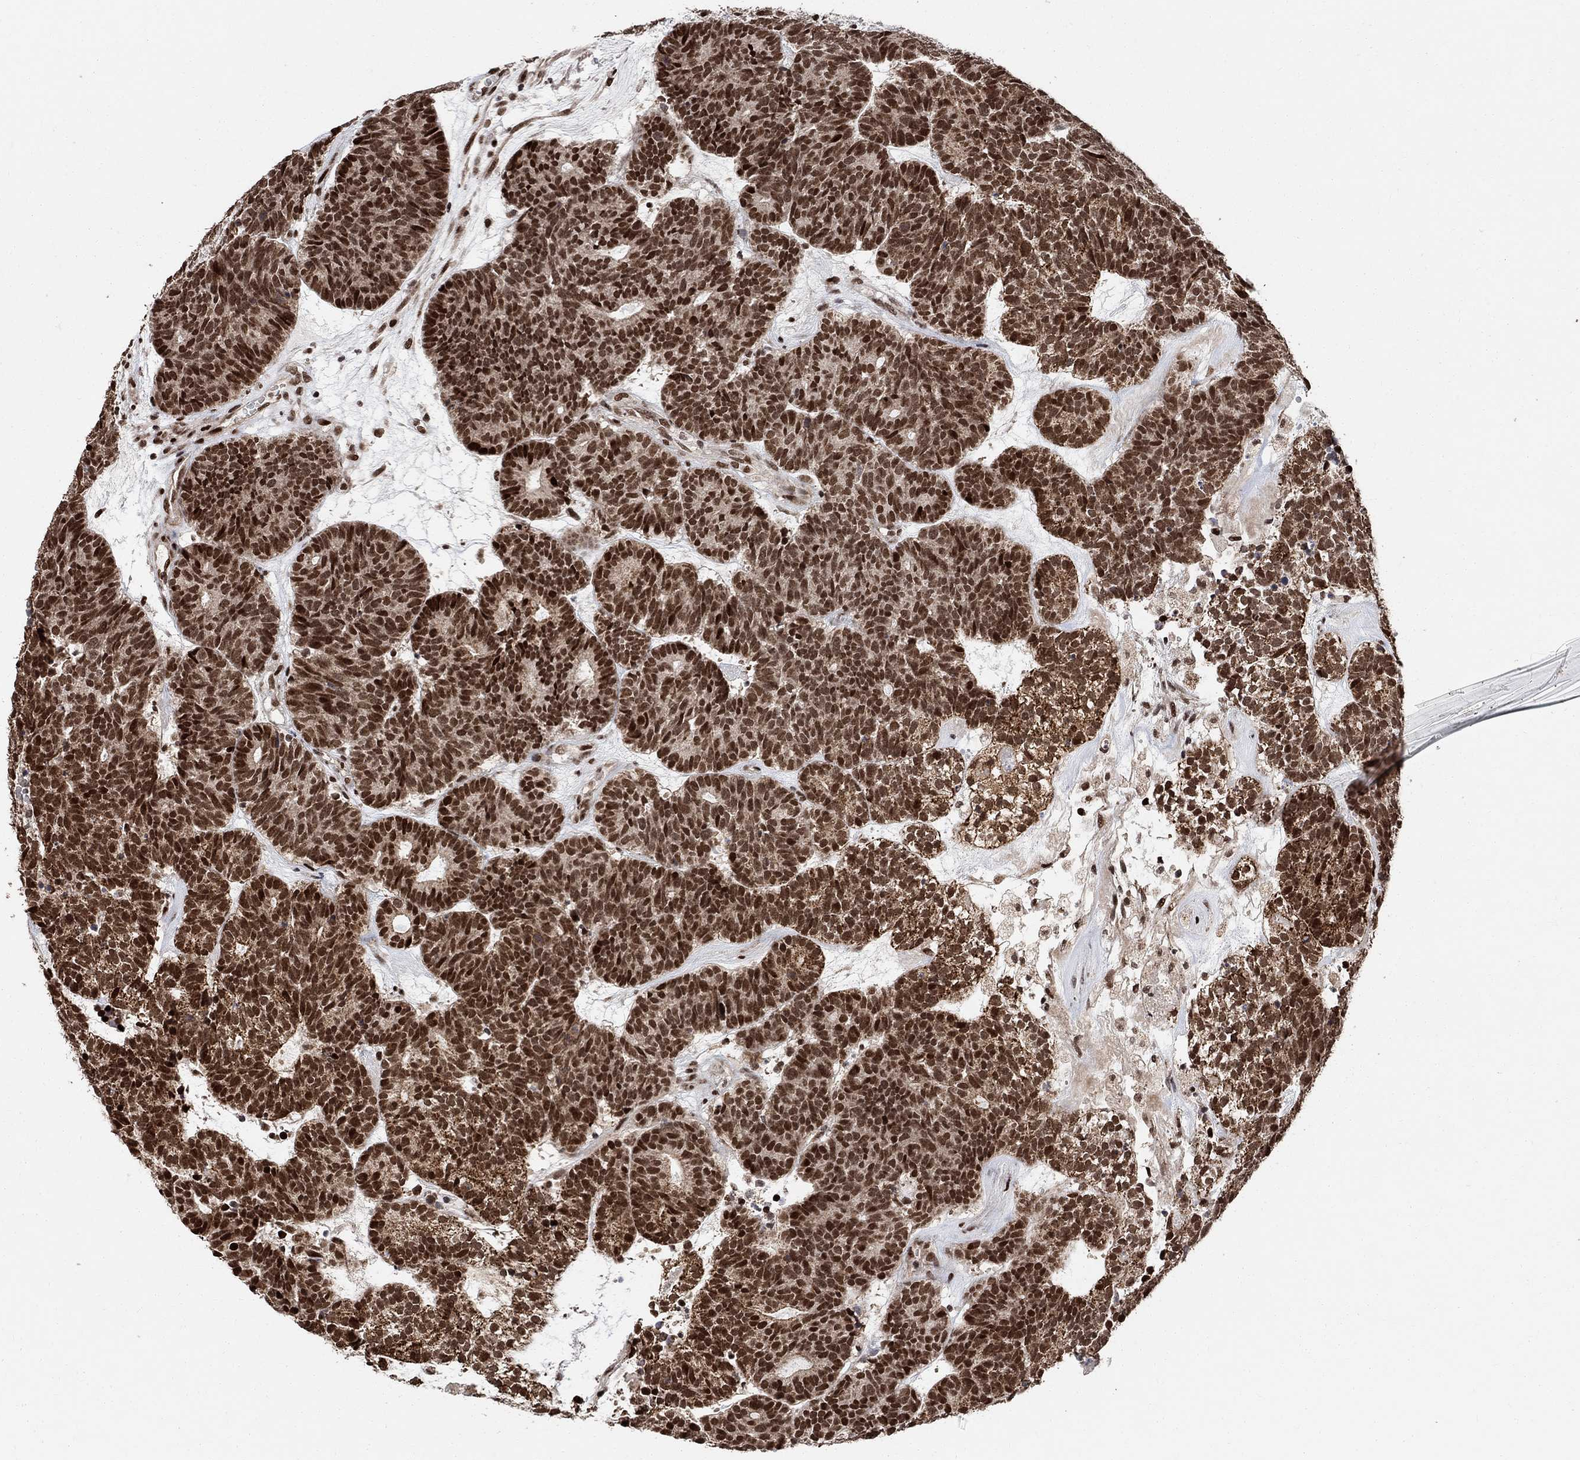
{"staining": {"intensity": "strong", "quantity": ">75%", "location": "nuclear"}, "tissue": "head and neck cancer", "cell_type": "Tumor cells", "image_type": "cancer", "snomed": [{"axis": "morphology", "description": "Adenocarcinoma, NOS"}, {"axis": "topography", "description": "Head-Neck"}], "caption": "DAB immunohistochemical staining of adenocarcinoma (head and neck) reveals strong nuclear protein staining in about >75% of tumor cells.", "gene": "E4F1", "patient": {"sex": "female", "age": 81}}